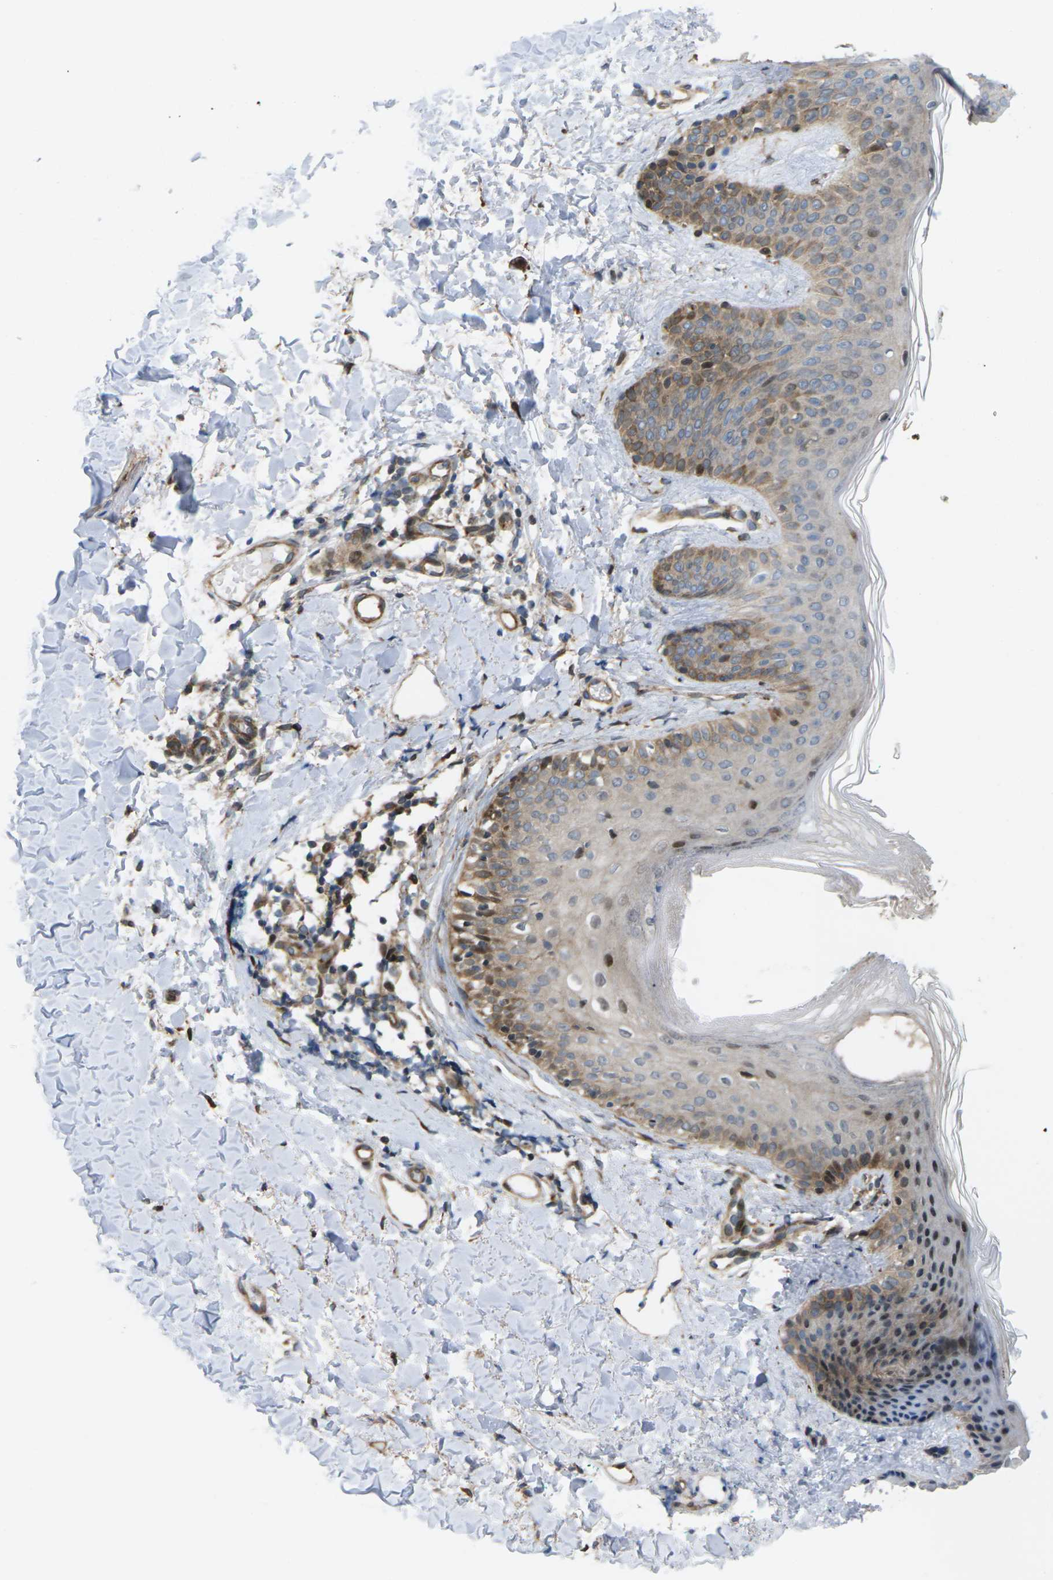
{"staining": {"intensity": "negative", "quantity": "none", "location": "none"}, "tissue": "skin", "cell_type": "Fibroblasts", "image_type": "normal", "snomed": [{"axis": "morphology", "description": "Normal tissue, NOS"}, {"axis": "topography", "description": "Skin"}], "caption": "Immunohistochemistry micrograph of benign skin stained for a protein (brown), which exhibits no expression in fibroblasts. (DAB immunohistochemistry with hematoxylin counter stain).", "gene": "ROBO1", "patient": {"sex": "male", "age": 16}}